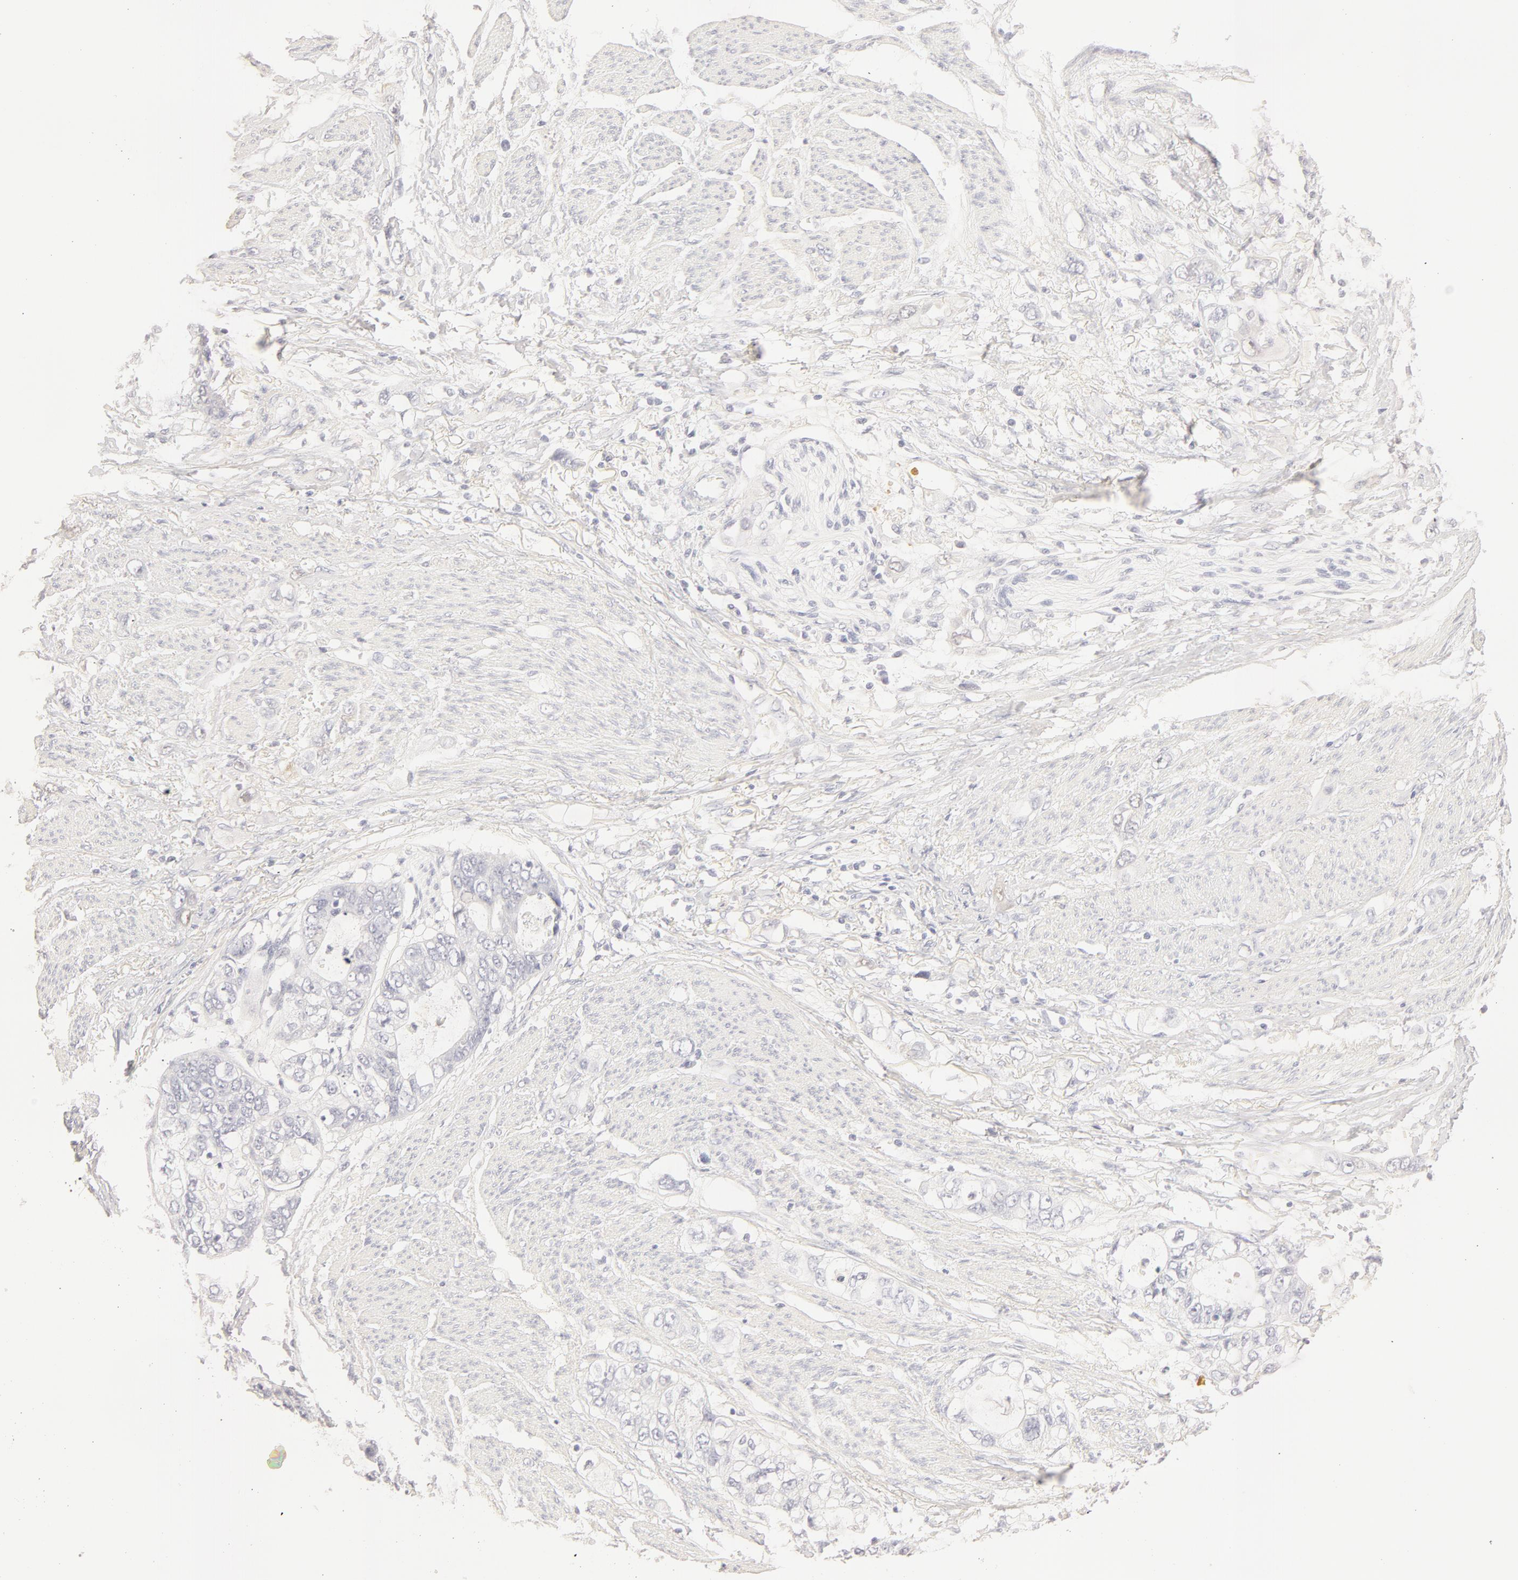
{"staining": {"intensity": "negative", "quantity": "none", "location": "none"}, "tissue": "stomach cancer", "cell_type": "Tumor cells", "image_type": "cancer", "snomed": [{"axis": "morphology", "description": "Adenocarcinoma, NOS"}, {"axis": "topography", "description": "Stomach, upper"}], "caption": "This is a micrograph of immunohistochemistry staining of stomach cancer, which shows no positivity in tumor cells.", "gene": "LGALS7B", "patient": {"sex": "female", "age": 52}}